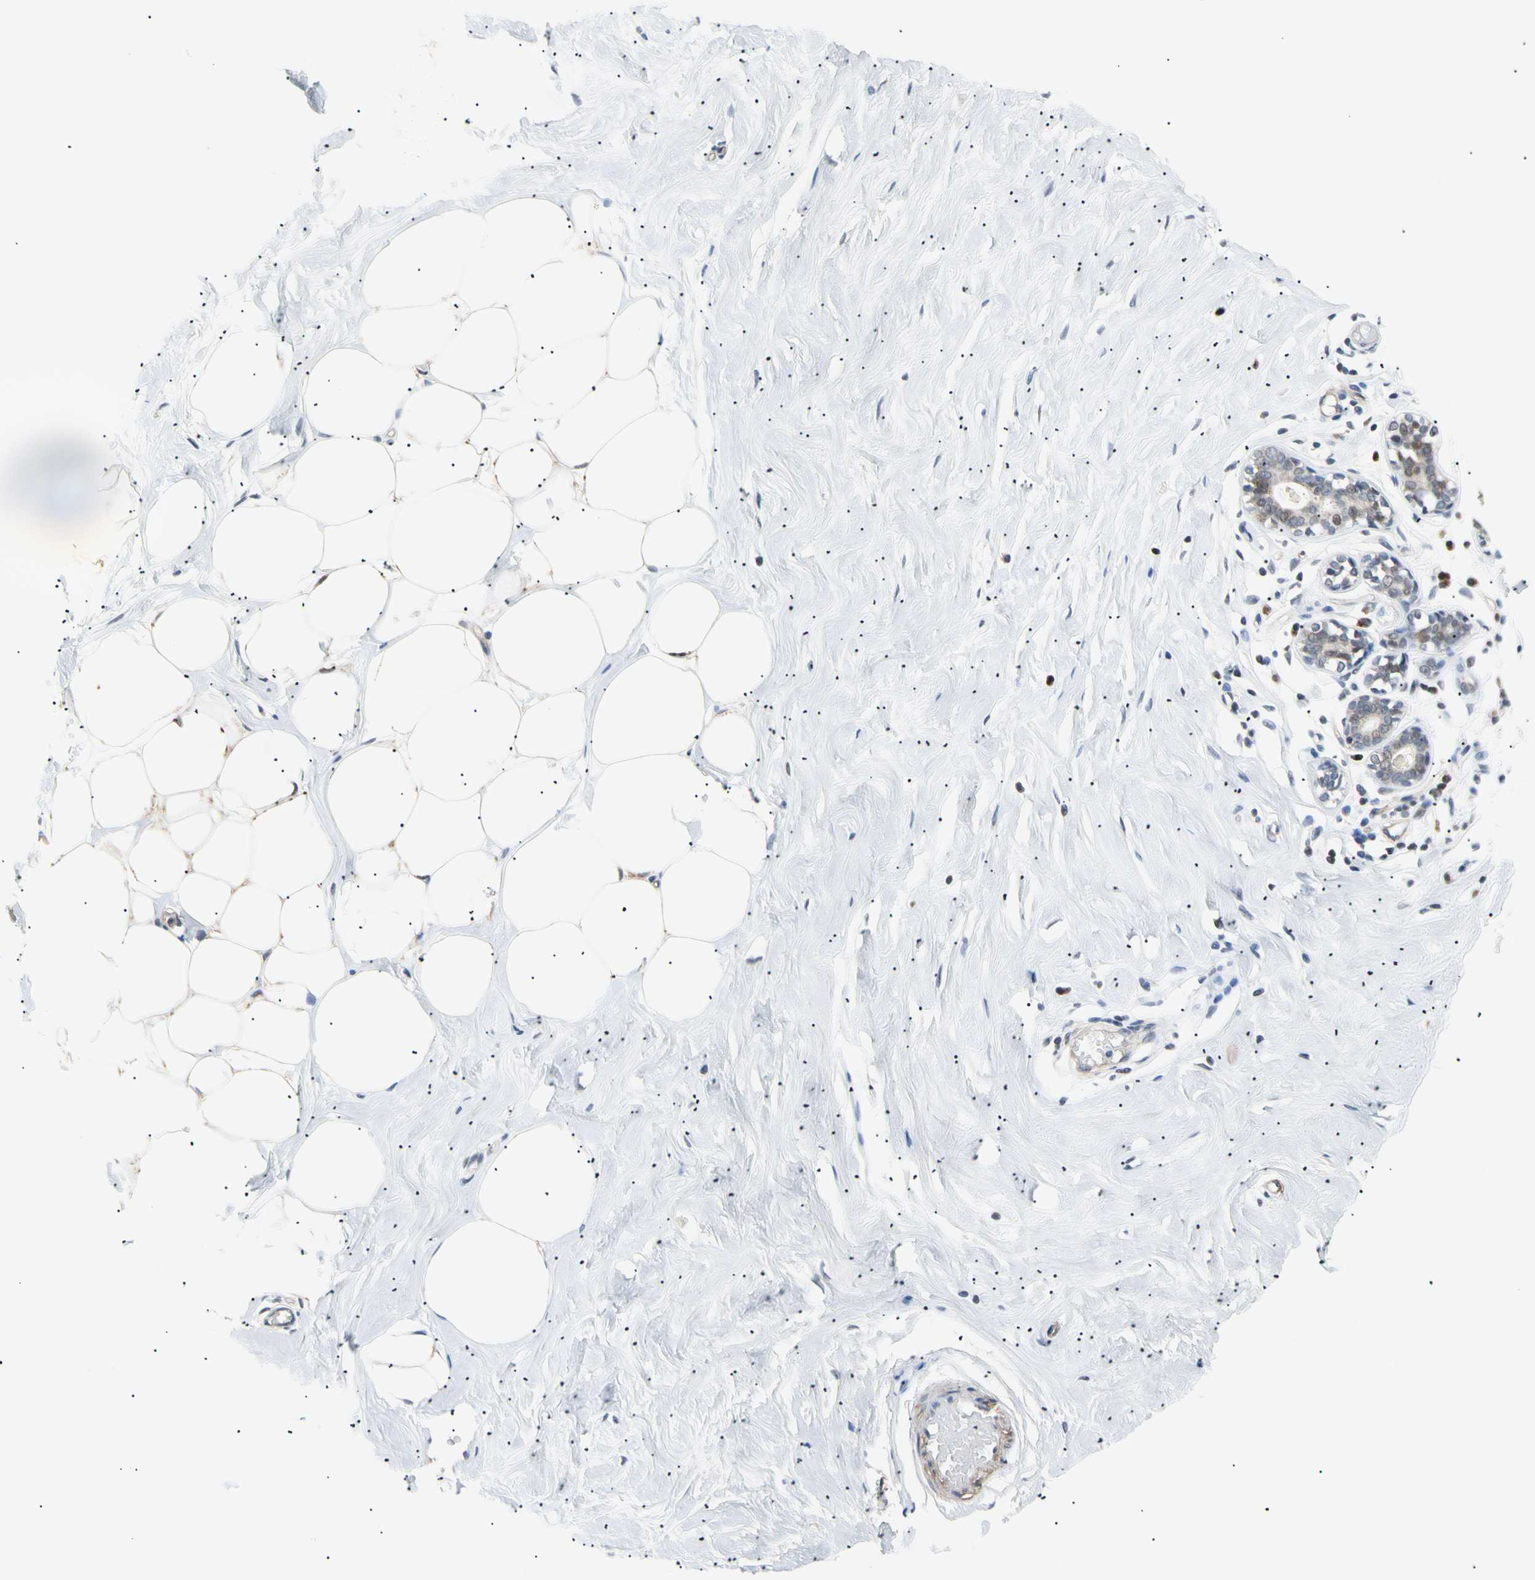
{"staining": {"intensity": "weak", "quantity": "25%-75%", "location": "cytoplasmic/membranous"}, "tissue": "adipose tissue", "cell_type": "Adipocytes", "image_type": "normal", "snomed": [{"axis": "morphology", "description": "Normal tissue, NOS"}, {"axis": "topography", "description": "Breast"}], "caption": "DAB immunohistochemical staining of normal adipose tissue displays weak cytoplasmic/membranous protein staining in about 25%-75% of adipocytes.", "gene": "SEC23B", "patient": {"sex": "female", "age": 44}}